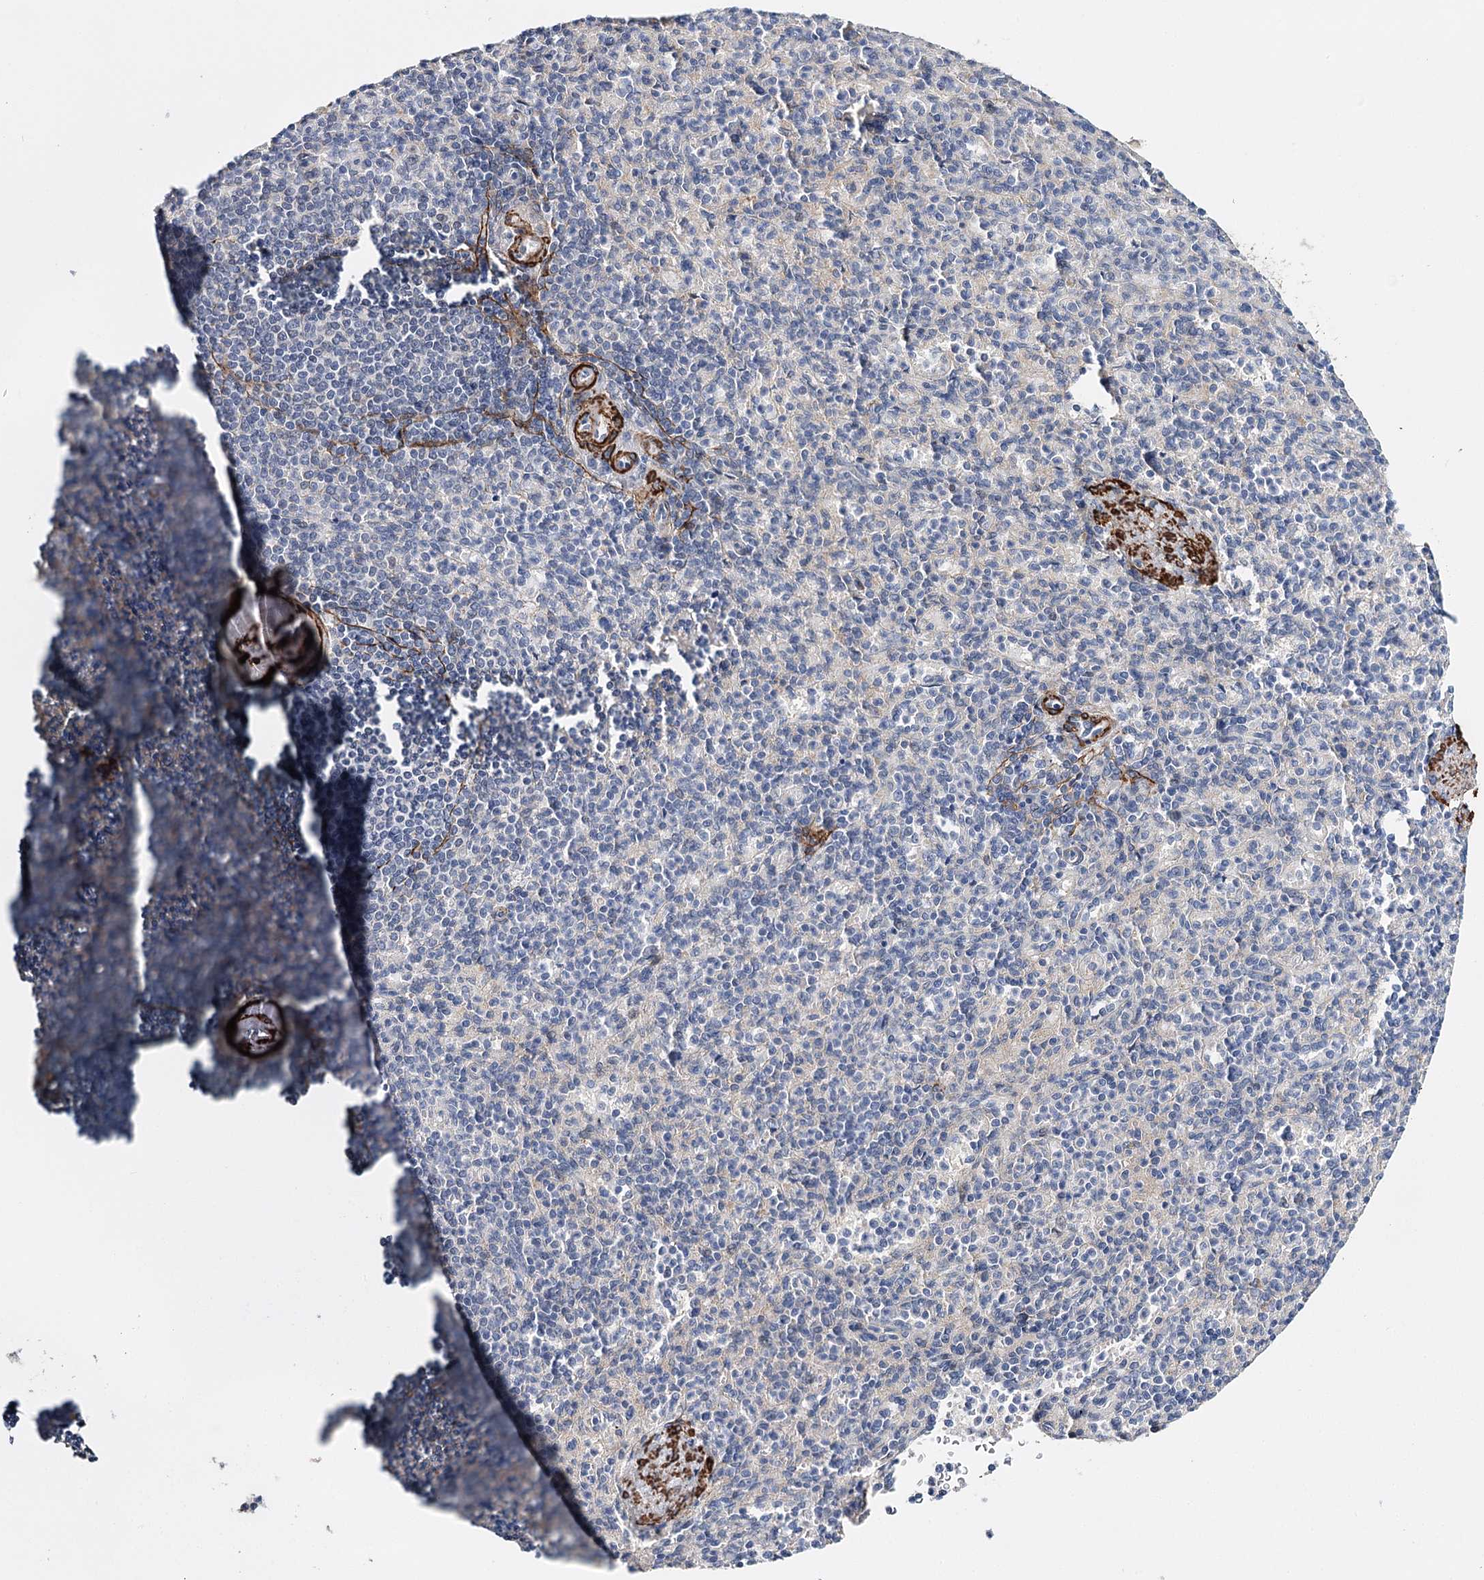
{"staining": {"intensity": "negative", "quantity": "none", "location": "none"}, "tissue": "spleen", "cell_type": "Cells in red pulp", "image_type": "normal", "snomed": [{"axis": "morphology", "description": "Normal tissue, NOS"}, {"axis": "topography", "description": "Spleen"}], "caption": "IHC image of unremarkable spleen stained for a protein (brown), which reveals no staining in cells in red pulp.", "gene": "CFAP46", "patient": {"sex": "female", "age": 74}}